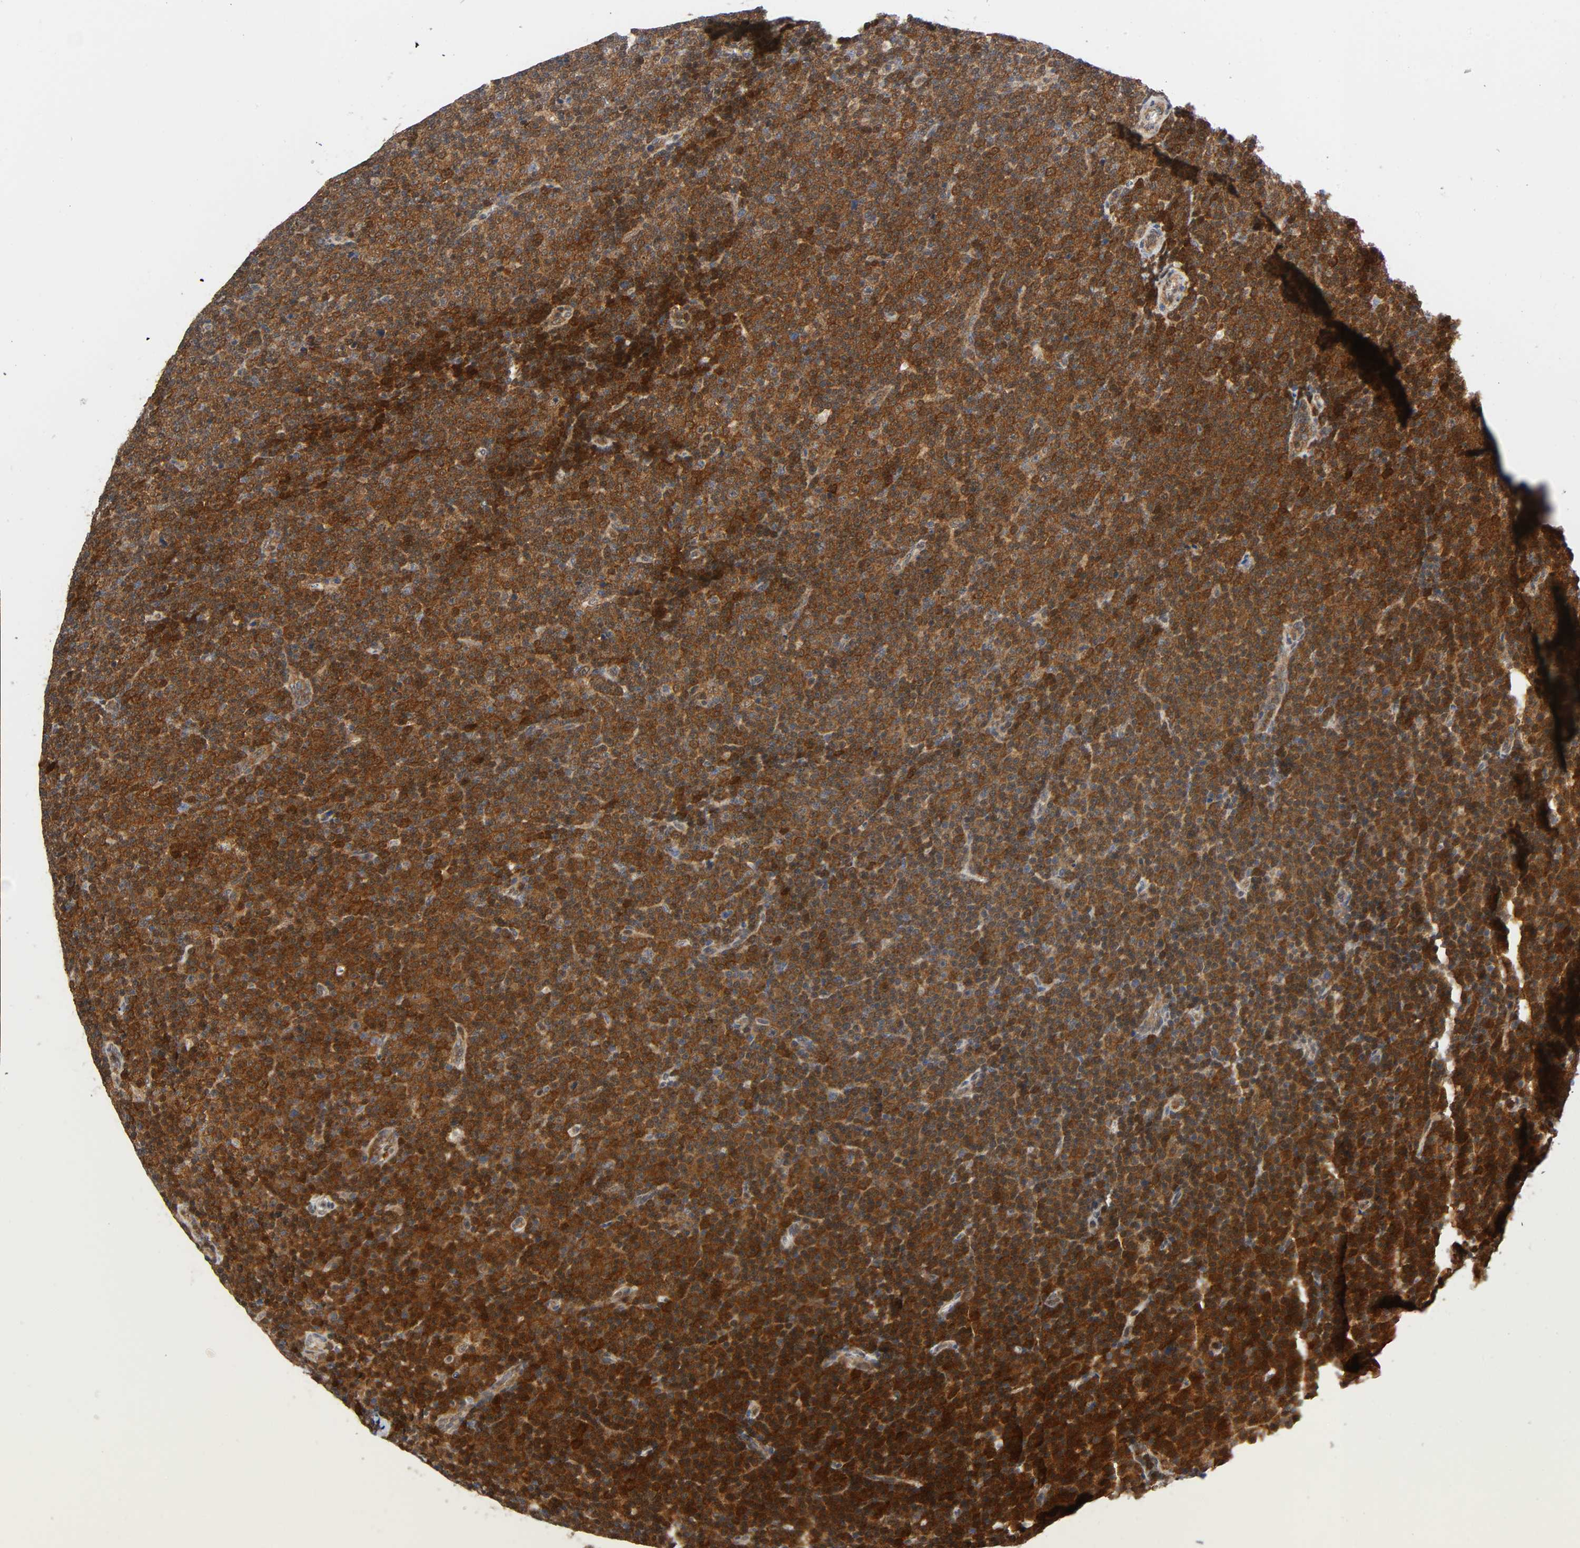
{"staining": {"intensity": "strong", "quantity": ">75%", "location": "cytoplasmic/membranous,nuclear"}, "tissue": "lymphoma", "cell_type": "Tumor cells", "image_type": "cancer", "snomed": [{"axis": "morphology", "description": "Malignant lymphoma, non-Hodgkin's type, Low grade"}, {"axis": "topography", "description": "Lymph node"}], "caption": "Lymphoma tissue exhibits strong cytoplasmic/membranous and nuclear staining in approximately >75% of tumor cells (IHC, brightfield microscopy, high magnification).", "gene": "CASP9", "patient": {"sex": "female", "age": 67}}